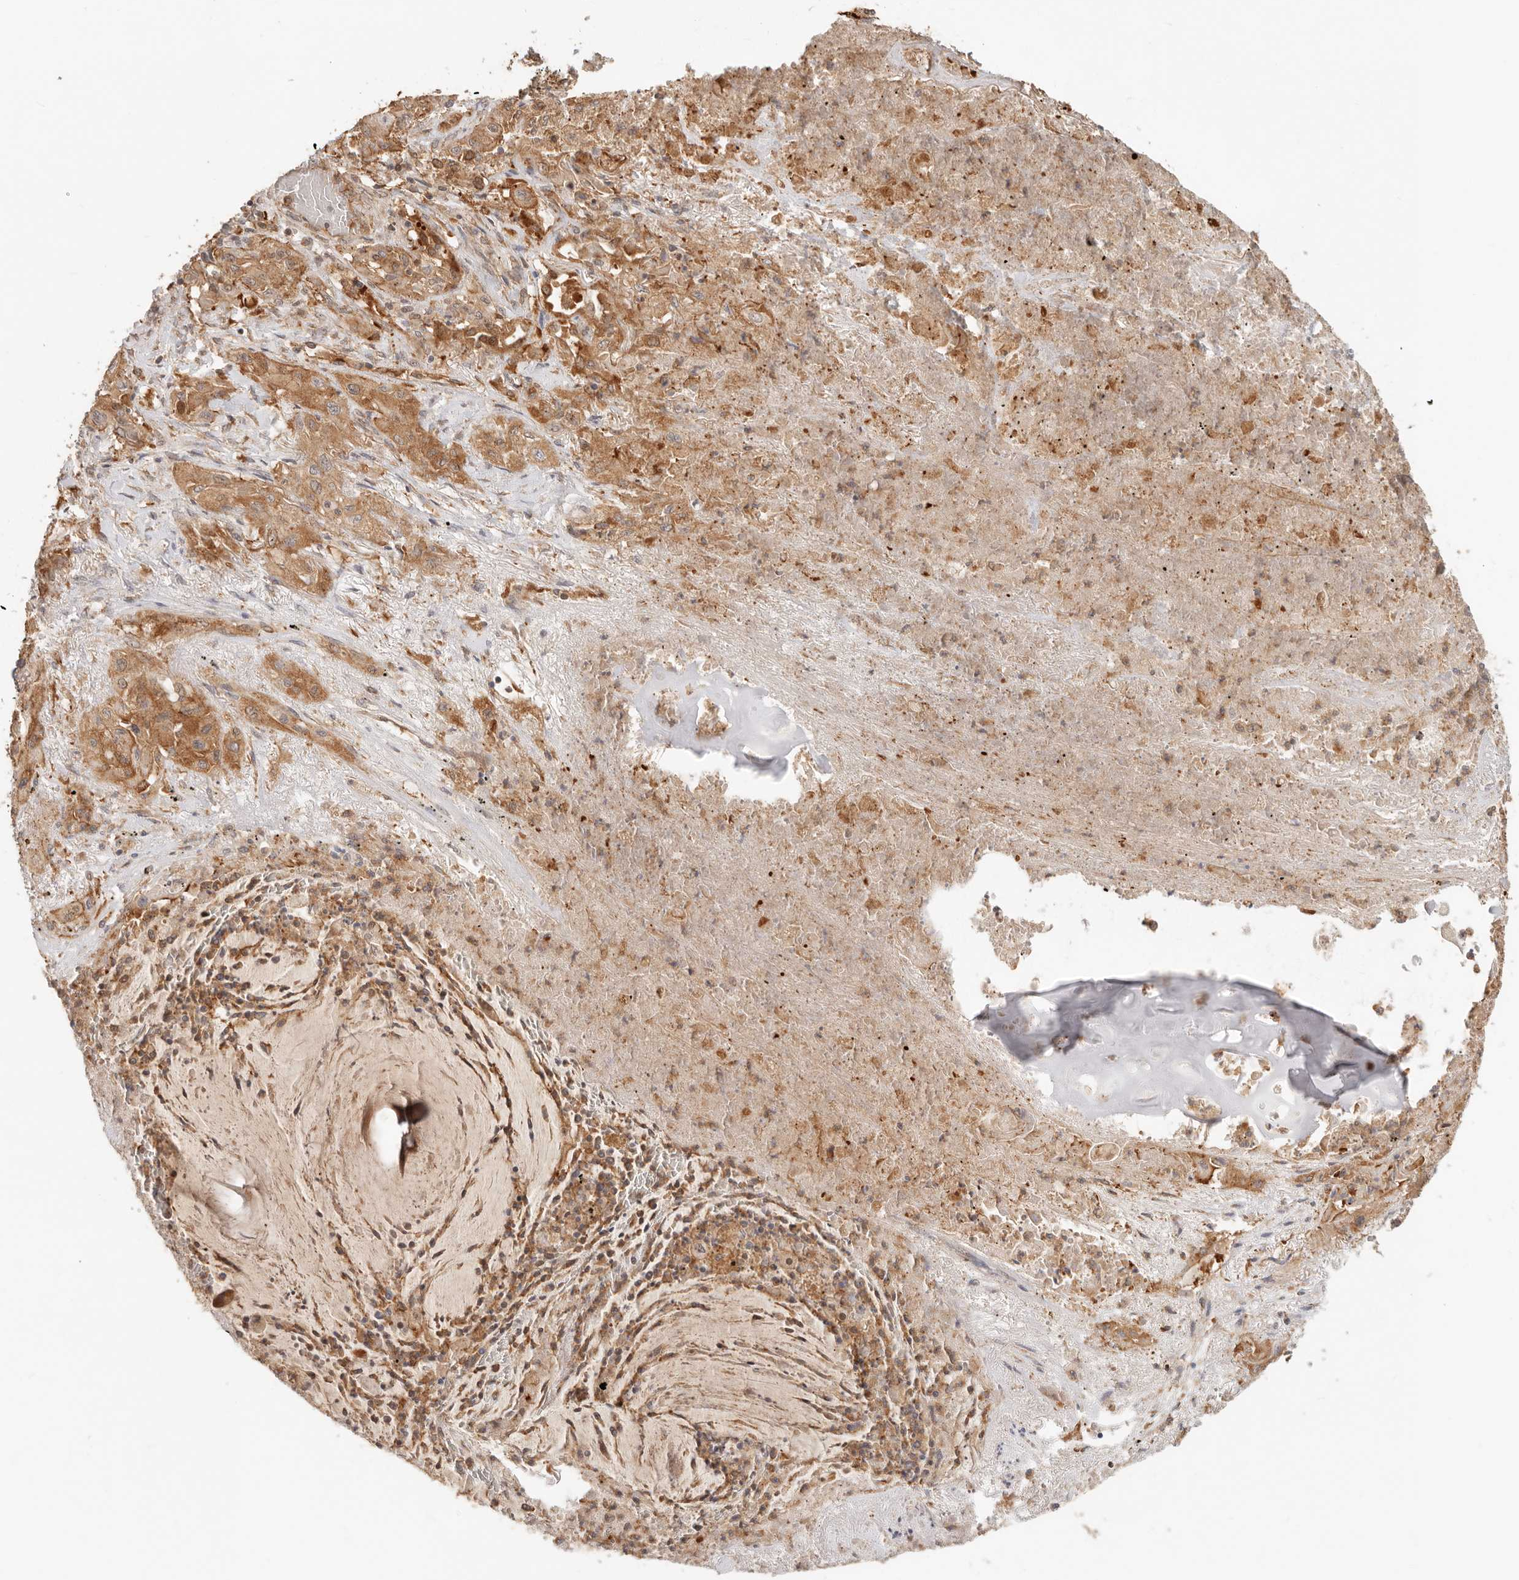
{"staining": {"intensity": "moderate", "quantity": ">75%", "location": "cytoplasmic/membranous"}, "tissue": "lung cancer", "cell_type": "Tumor cells", "image_type": "cancer", "snomed": [{"axis": "morphology", "description": "Squamous cell carcinoma, NOS"}, {"axis": "topography", "description": "Lung"}], "caption": "Immunohistochemical staining of lung squamous cell carcinoma shows moderate cytoplasmic/membranous protein expression in about >75% of tumor cells.", "gene": "HEXD", "patient": {"sex": "female", "age": 47}}